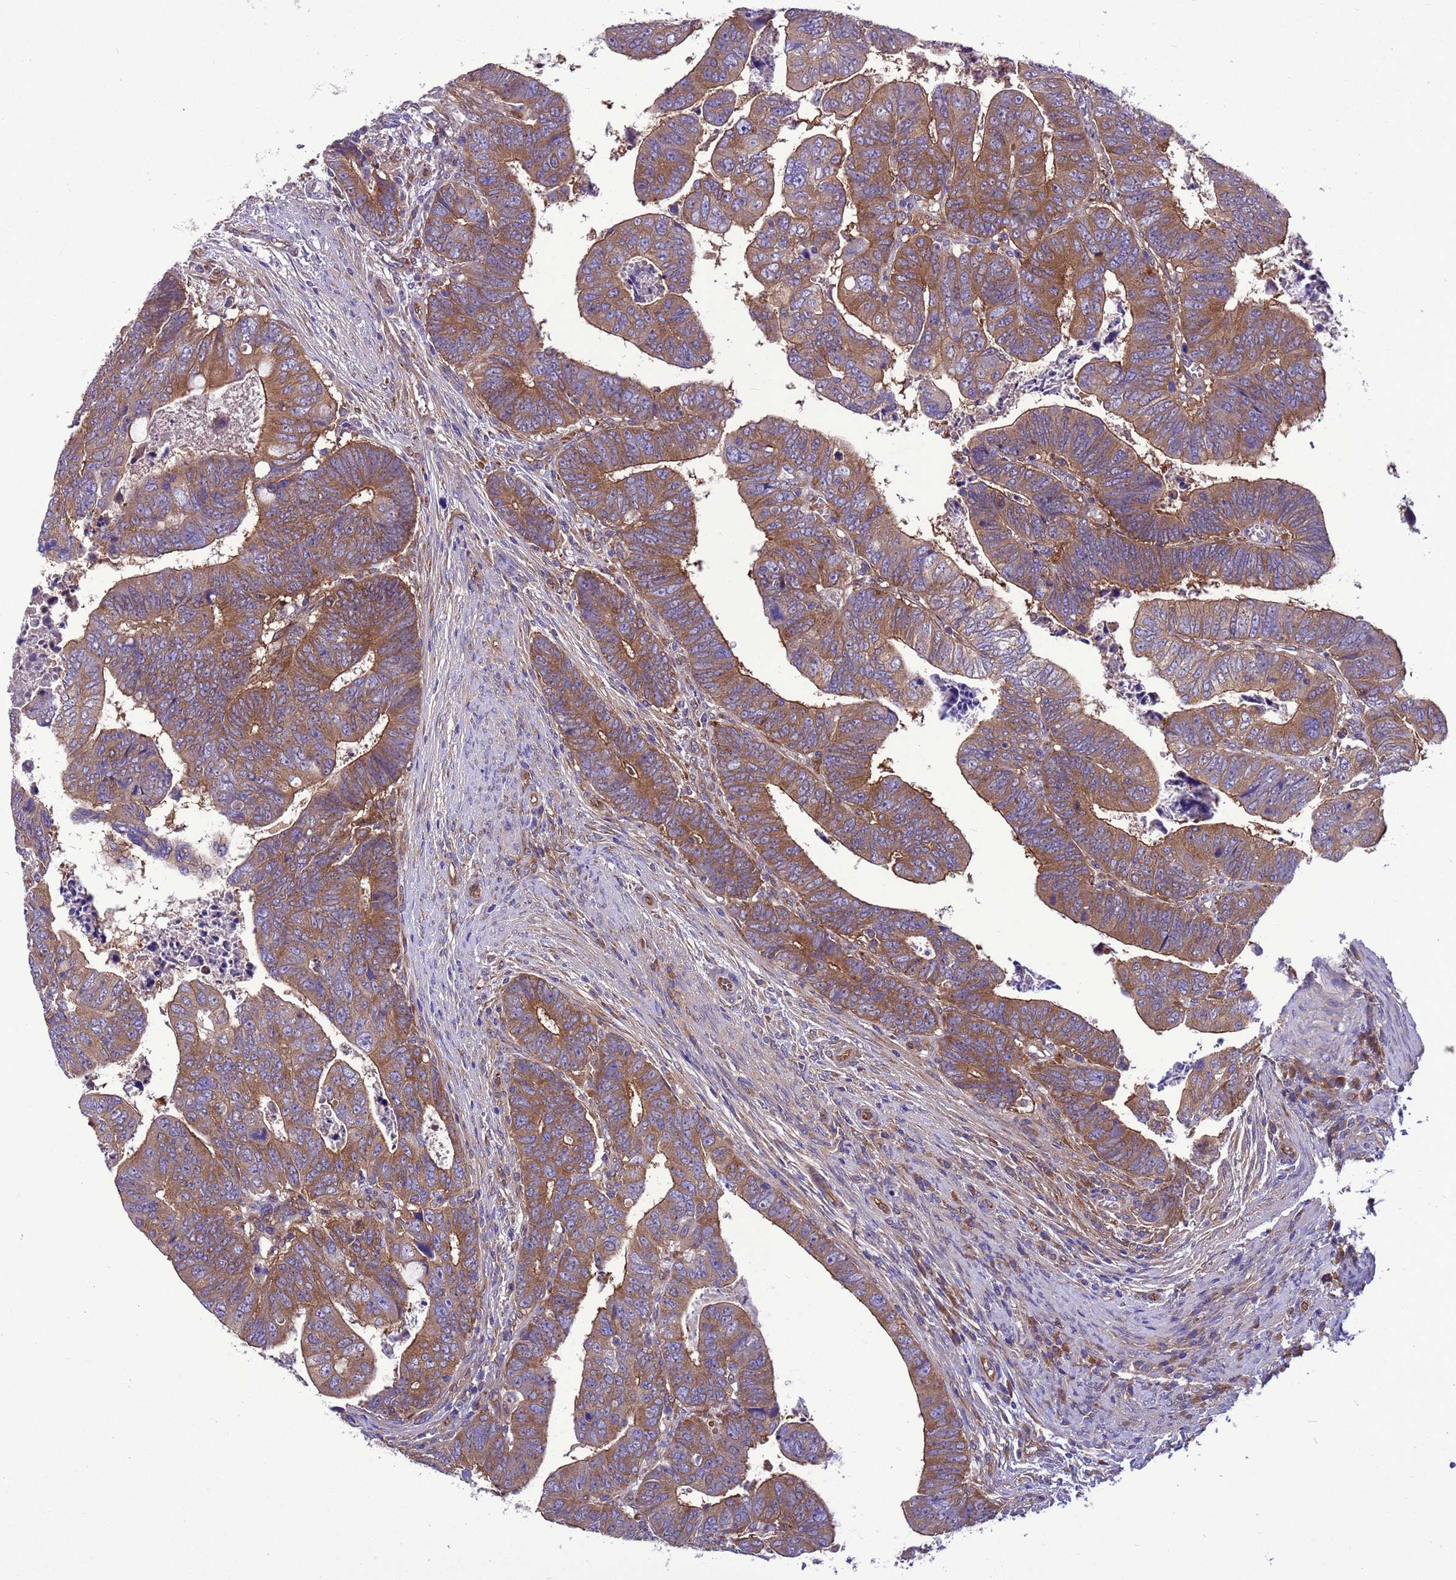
{"staining": {"intensity": "moderate", "quantity": ">75%", "location": "cytoplasmic/membranous"}, "tissue": "colorectal cancer", "cell_type": "Tumor cells", "image_type": "cancer", "snomed": [{"axis": "morphology", "description": "Normal tissue, NOS"}, {"axis": "morphology", "description": "Adenocarcinoma, NOS"}, {"axis": "topography", "description": "Rectum"}], "caption": "DAB (3,3'-diaminobenzidine) immunohistochemical staining of human adenocarcinoma (colorectal) demonstrates moderate cytoplasmic/membranous protein expression in about >75% of tumor cells.", "gene": "RABEP2", "patient": {"sex": "female", "age": 65}}